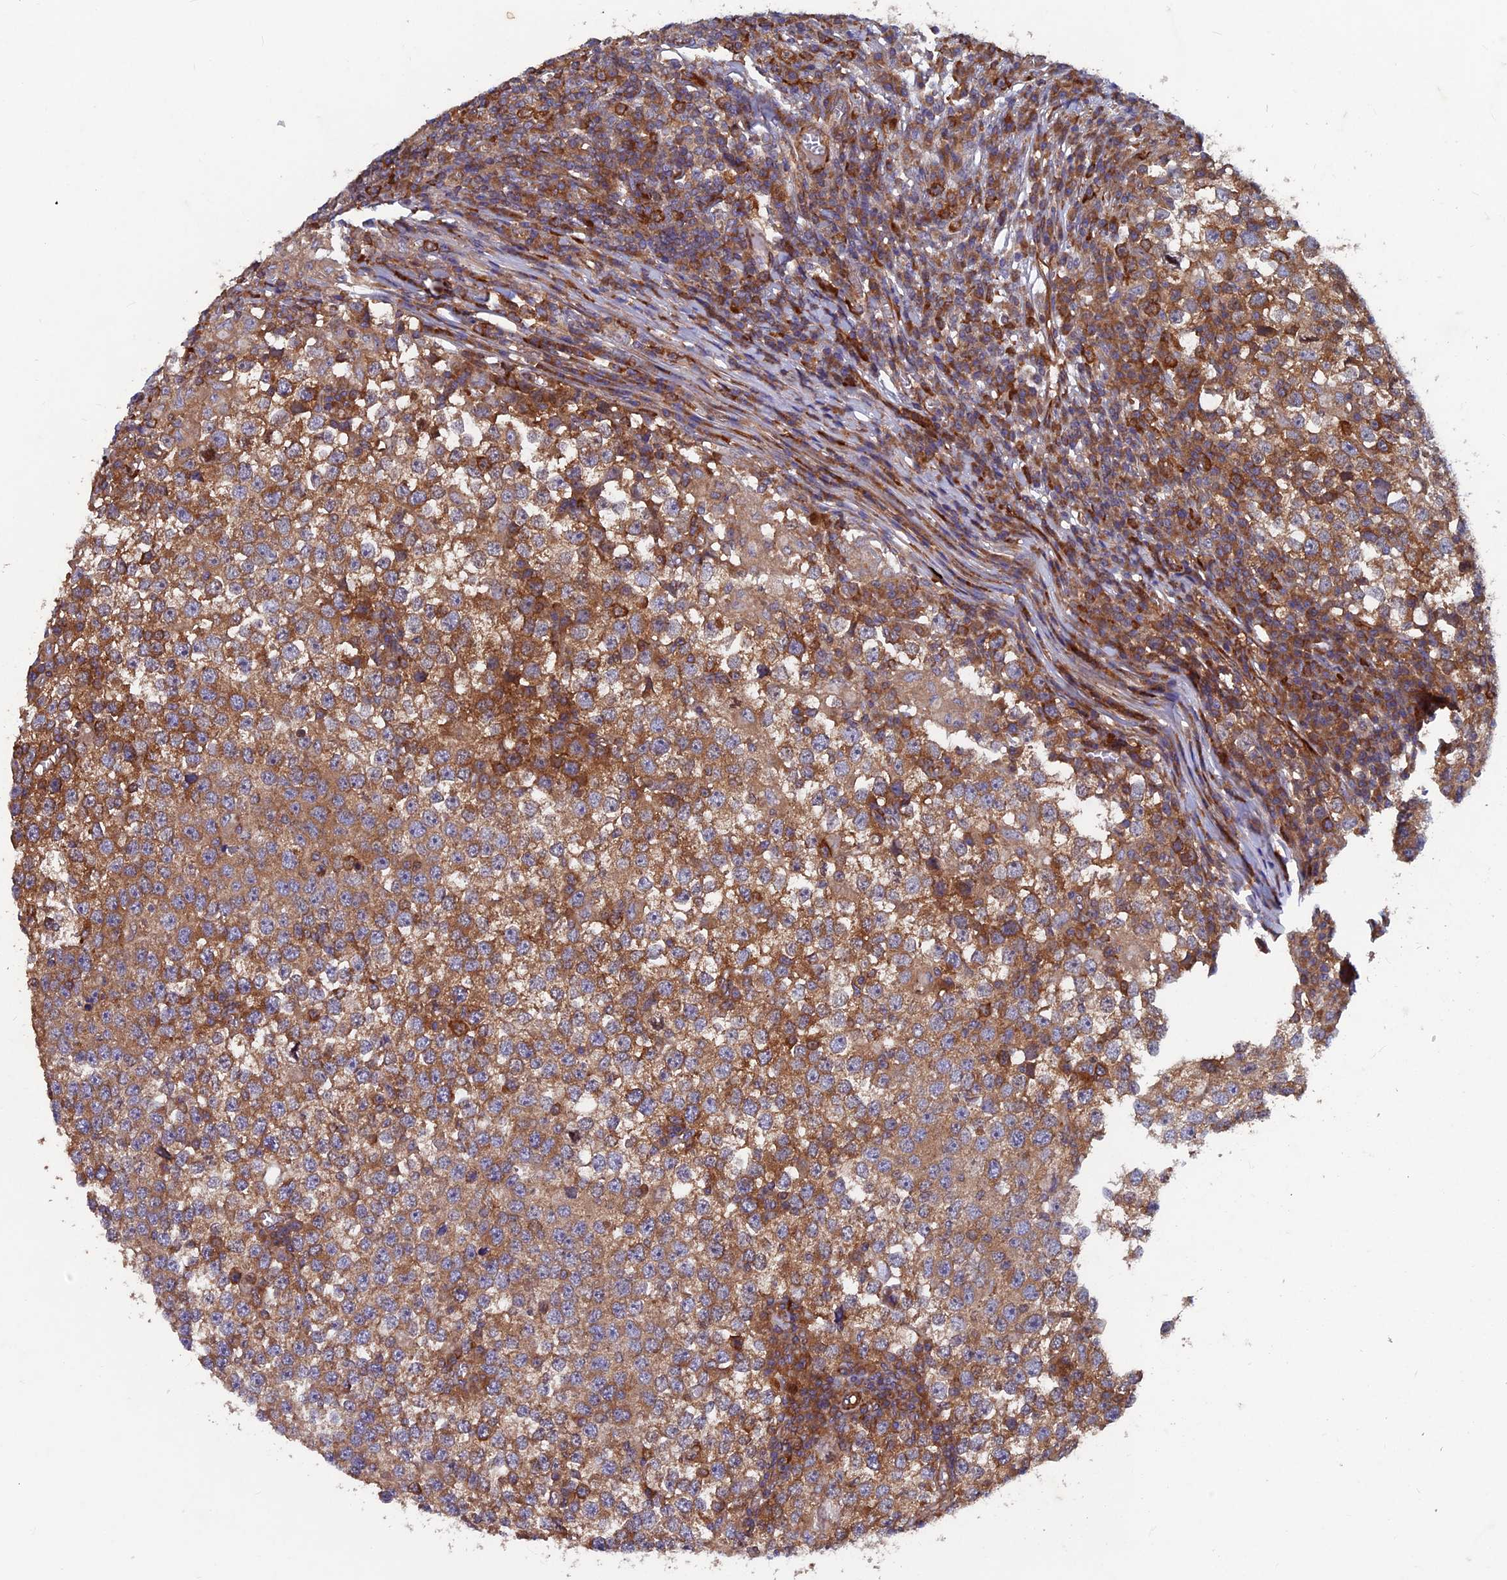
{"staining": {"intensity": "strong", "quantity": ">75%", "location": "cytoplasmic/membranous"}, "tissue": "testis cancer", "cell_type": "Tumor cells", "image_type": "cancer", "snomed": [{"axis": "morphology", "description": "Seminoma, NOS"}, {"axis": "topography", "description": "Testis"}], "caption": "Approximately >75% of tumor cells in seminoma (testis) demonstrate strong cytoplasmic/membranous protein positivity as visualized by brown immunohistochemical staining.", "gene": "NCAPG", "patient": {"sex": "male", "age": 65}}